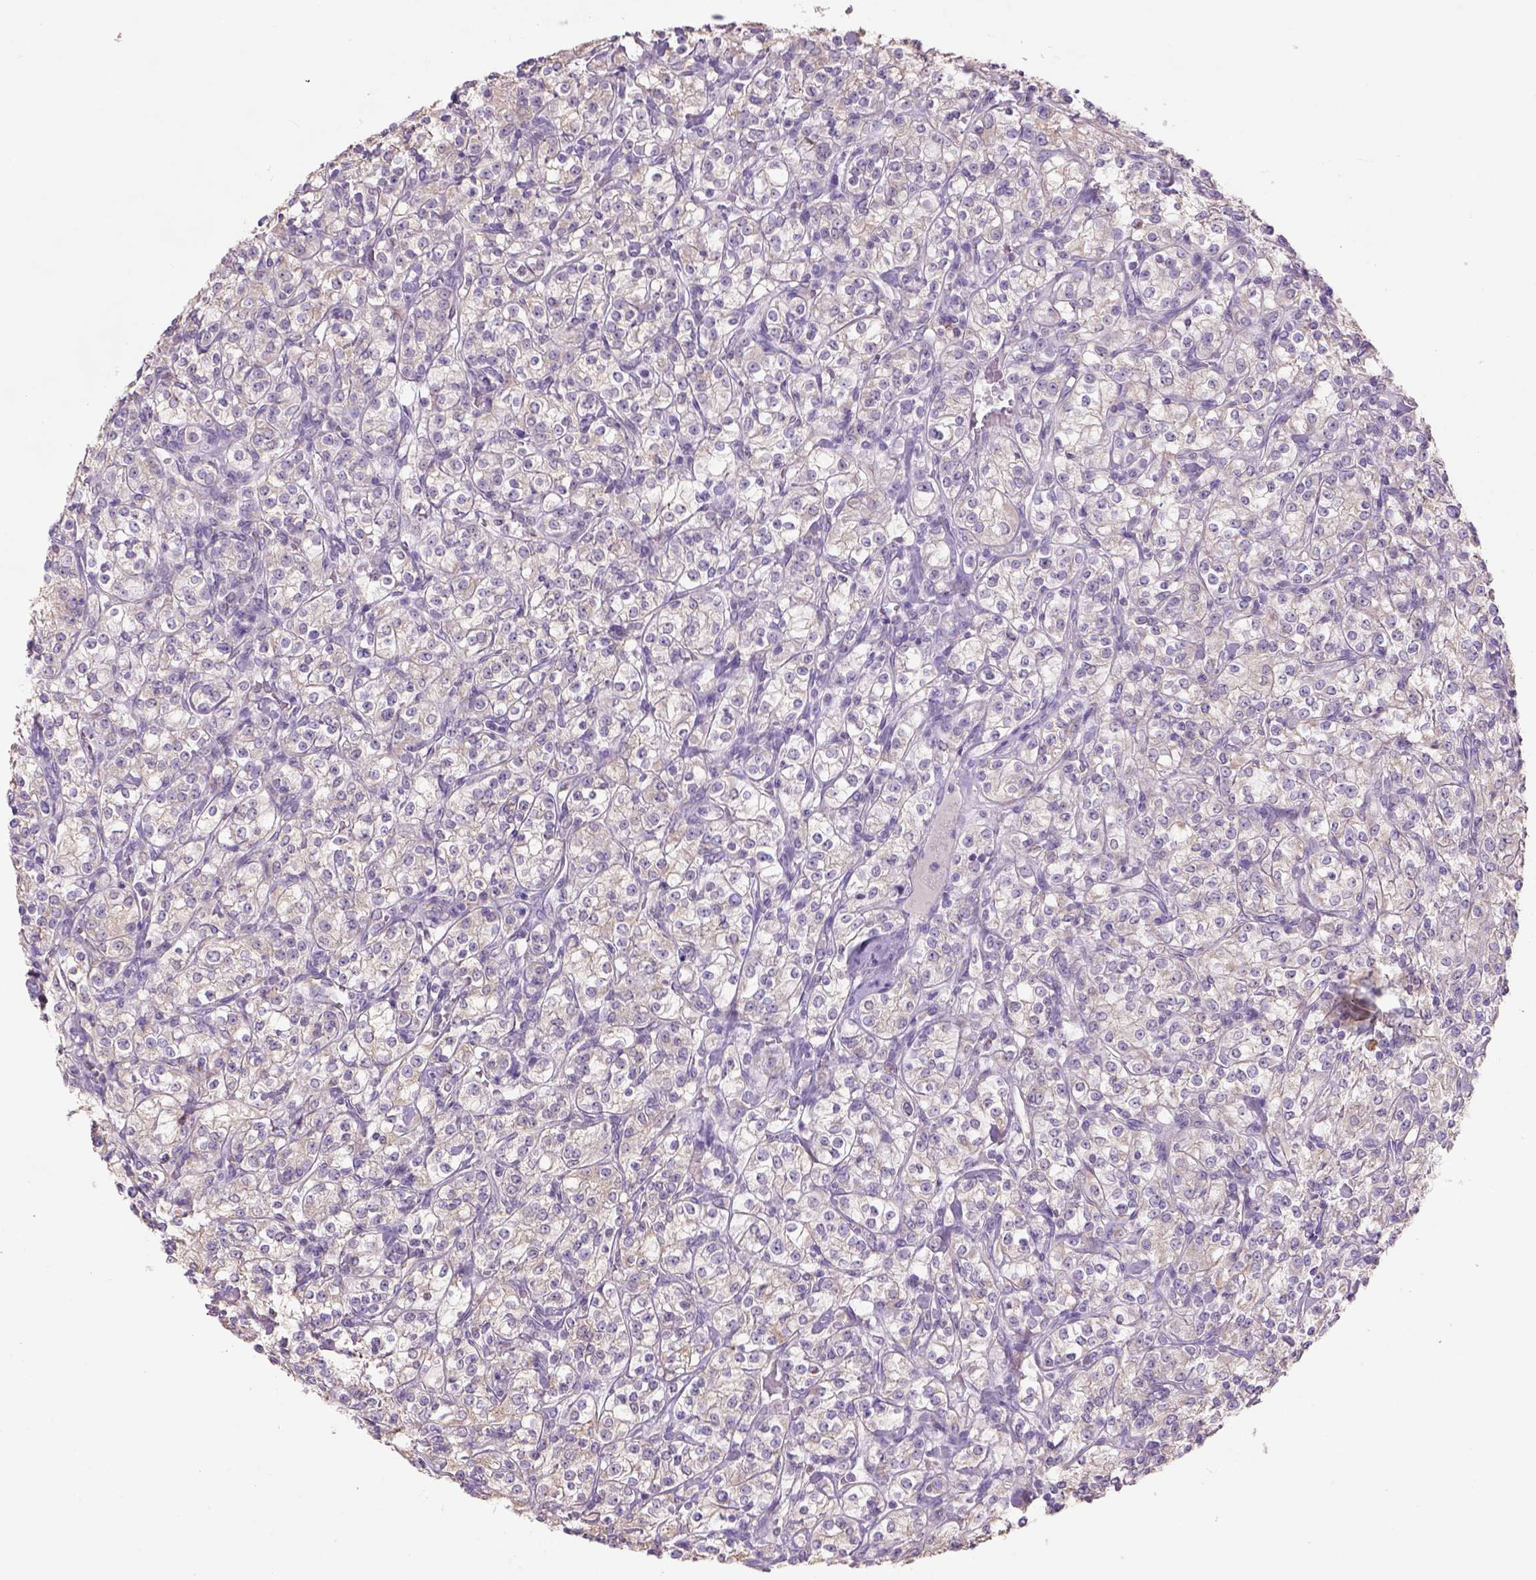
{"staining": {"intensity": "weak", "quantity": "25%-75%", "location": "cytoplasmic/membranous"}, "tissue": "renal cancer", "cell_type": "Tumor cells", "image_type": "cancer", "snomed": [{"axis": "morphology", "description": "Adenocarcinoma, NOS"}, {"axis": "topography", "description": "Kidney"}], "caption": "Renal cancer stained with a protein marker displays weak staining in tumor cells.", "gene": "NAALAD2", "patient": {"sex": "male", "age": 77}}